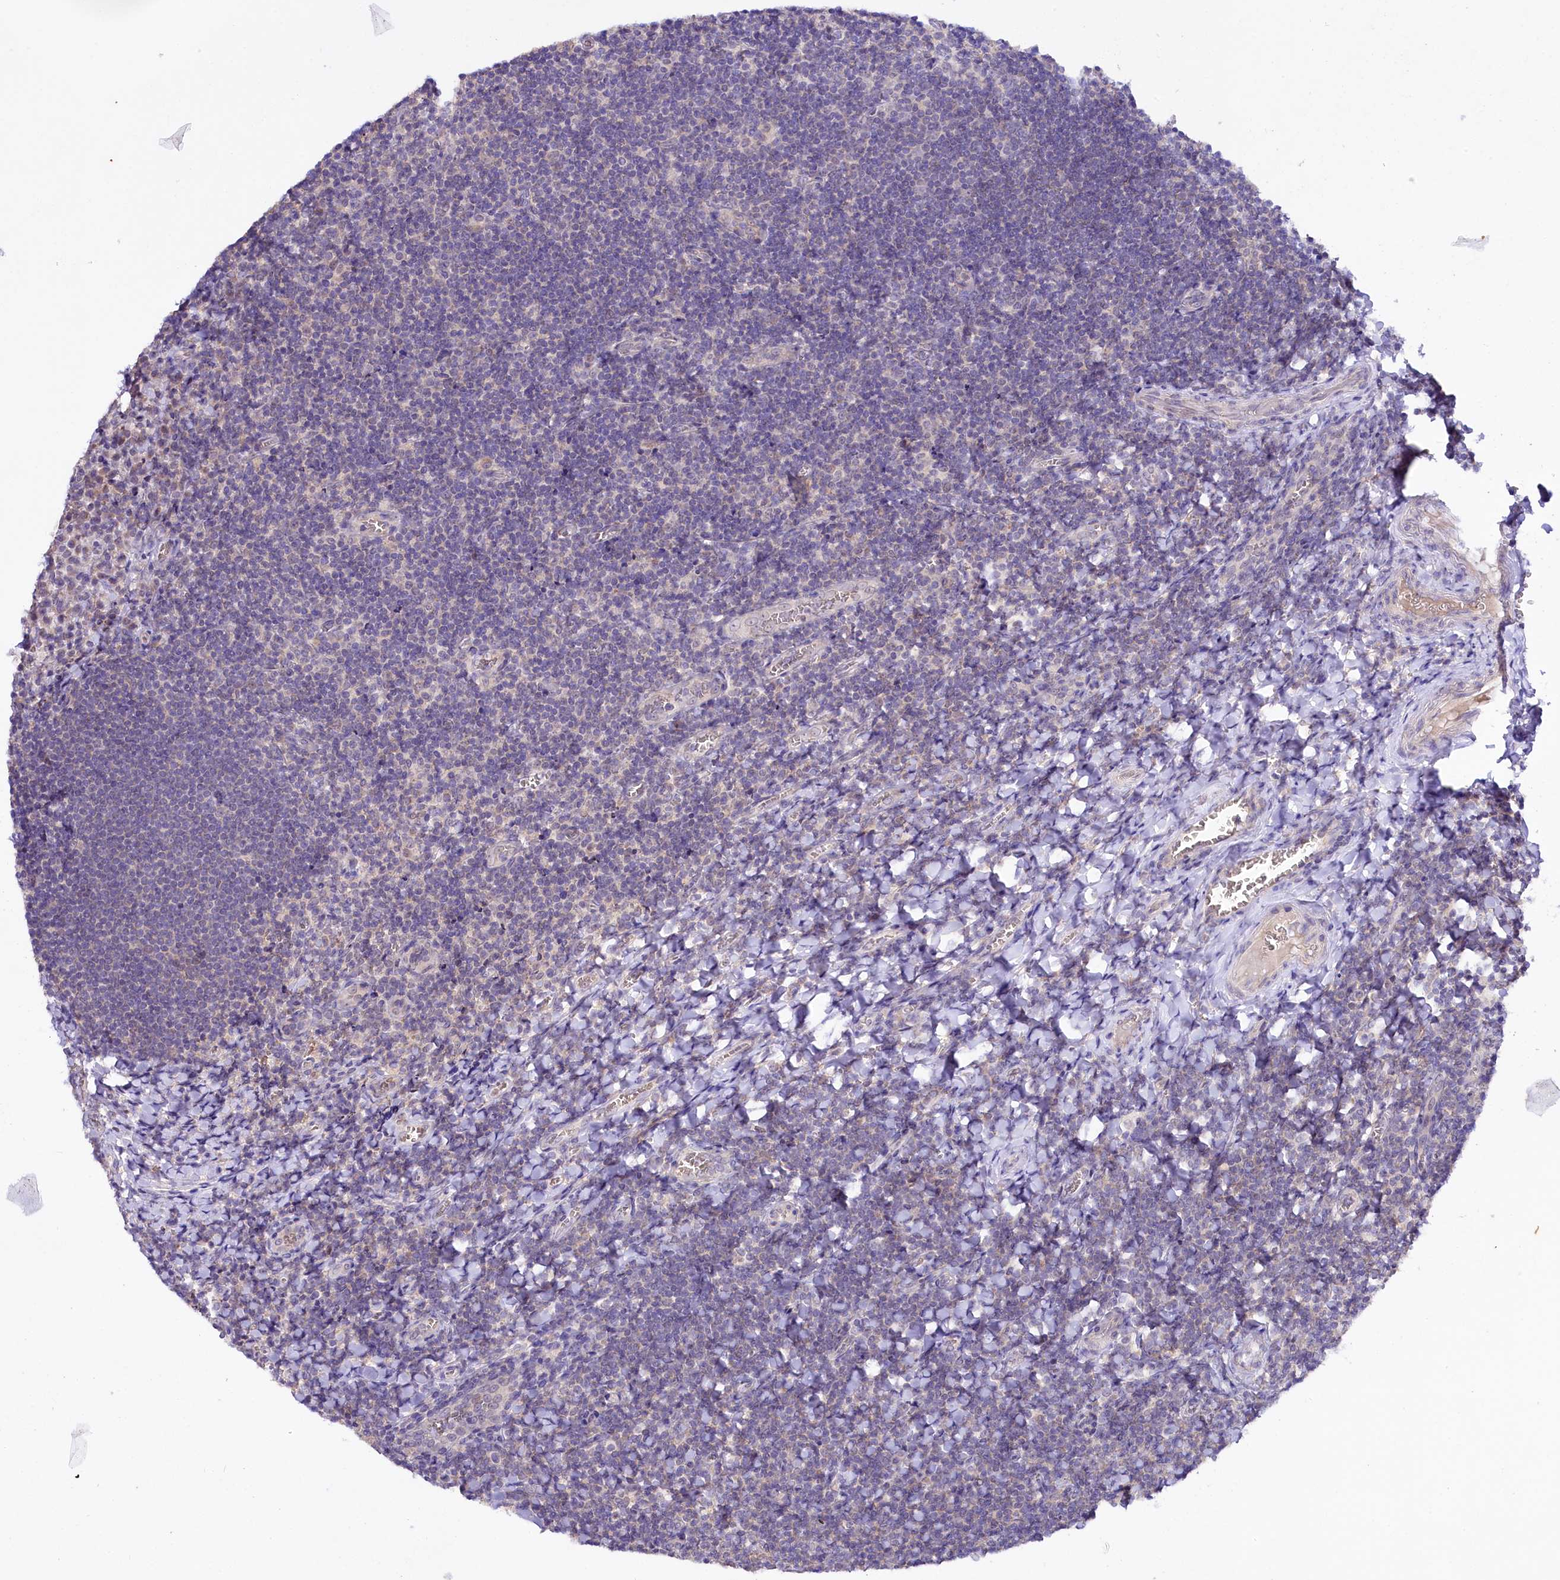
{"staining": {"intensity": "weak", "quantity": "<25%", "location": "cytoplasmic/membranous"}, "tissue": "tonsil", "cell_type": "Germinal center cells", "image_type": "normal", "snomed": [{"axis": "morphology", "description": "Normal tissue, NOS"}, {"axis": "topography", "description": "Tonsil"}], "caption": "Immunohistochemistry histopathology image of unremarkable human tonsil stained for a protein (brown), which exhibits no positivity in germinal center cells.", "gene": "CEP295", "patient": {"sex": "male", "age": 27}}